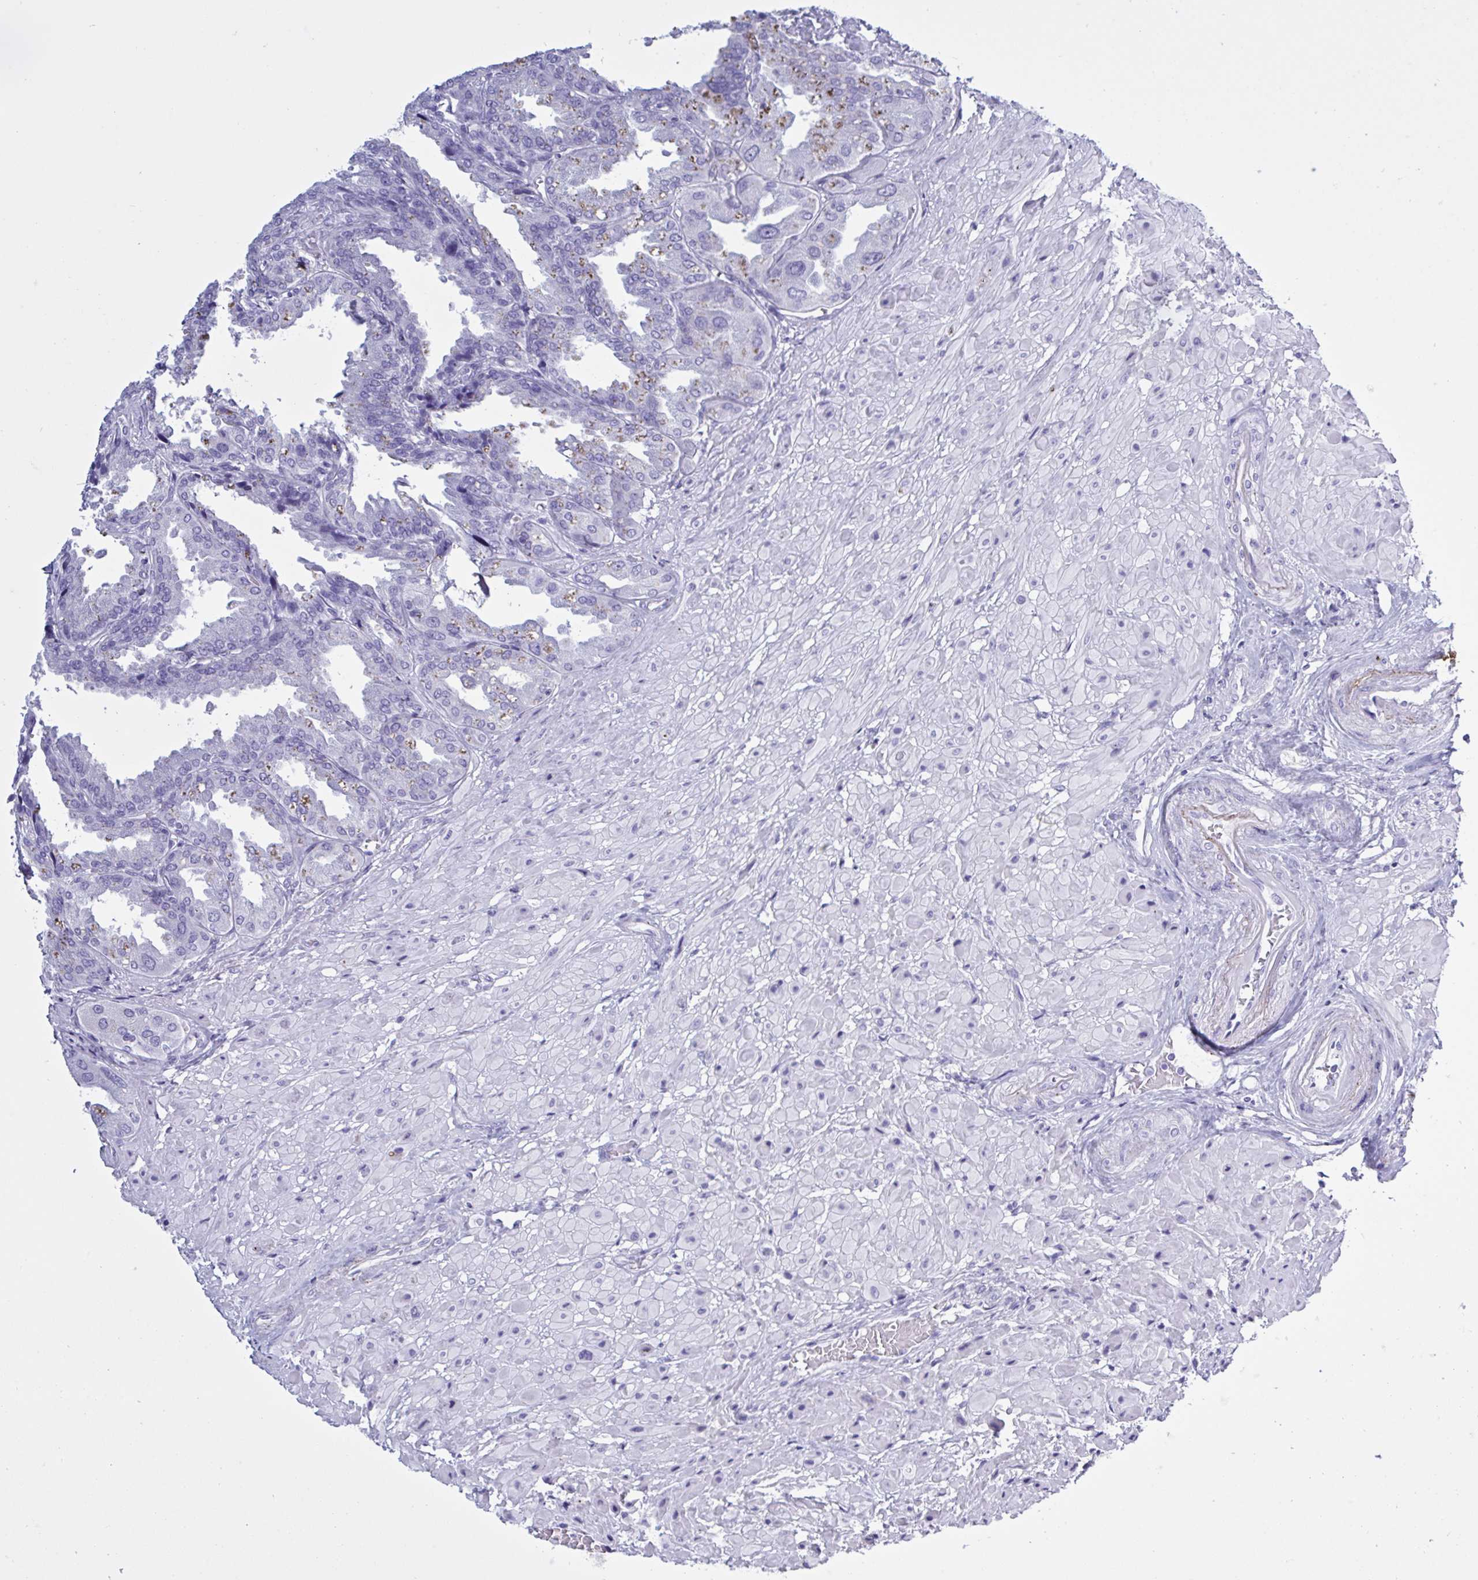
{"staining": {"intensity": "negative", "quantity": "none", "location": "none"}, "tissue": "seminal vesicle", "cell_type": "Glandular cells", "image_type": "normal", "snomed": [{"axis": "morphology", "description": "Normal tissue, NOS"}, {"axis": "topography", "description": "Seminal veicle"}], "caption": "The image reveals no significant expression in glandular cells of seminal vesicle. Nuclei are stained in blue.", "gene": "USP35", "patient": {"sex": "male", "age": 55}}